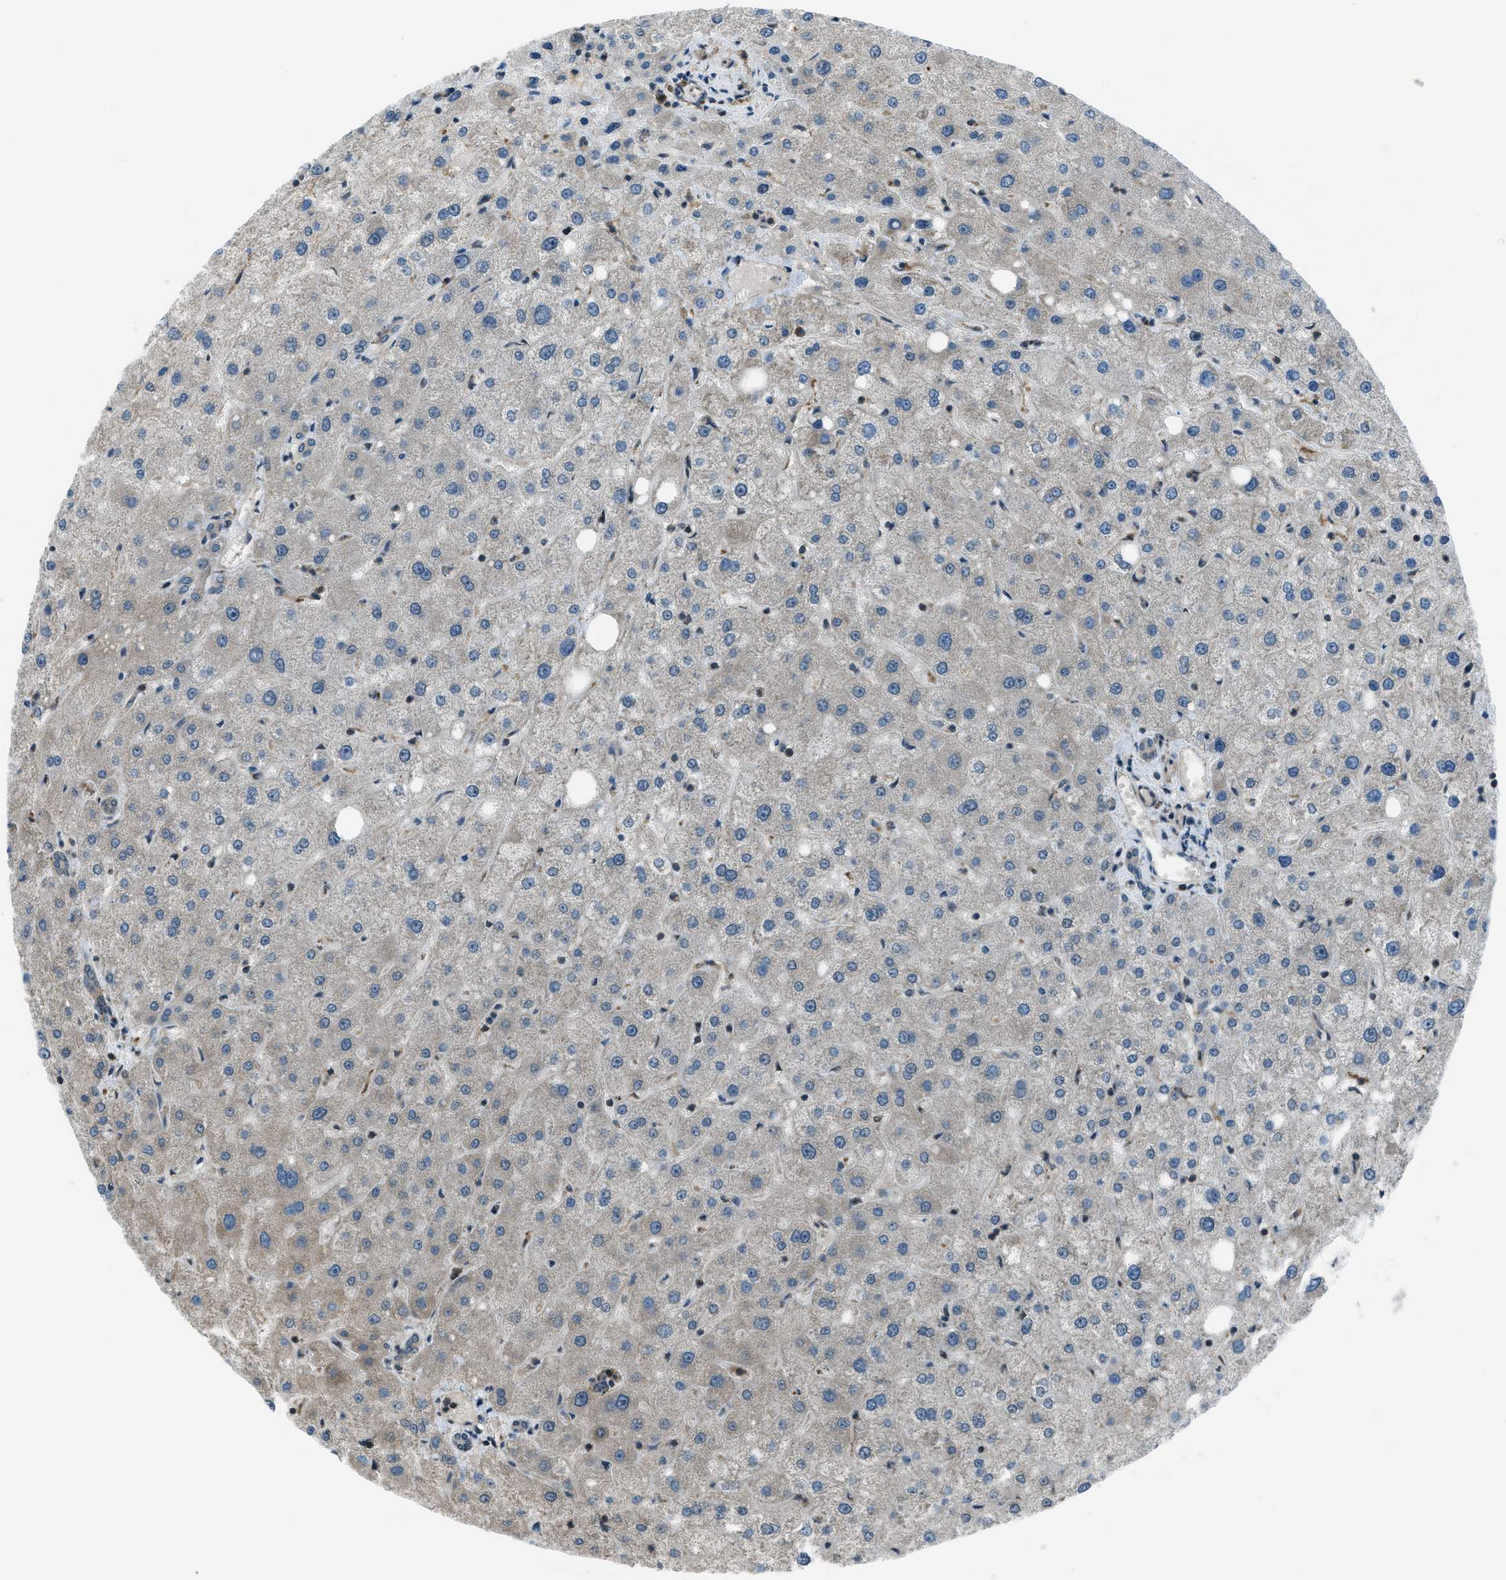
{"staining": {"intensity": "moderate", "quantity": "25%-75%", "location": "cytoplasmic/membranous"}, "tissue": "liver", "cell_type": "Cholangiocytes", "image_type": "normal", "snomed": [{"axis": "morphology", "description": "Normal tissue, NOS"}, {"axis": "topography", "description": "Liver"}], "caption": "Immunohistochemistry (IHC) (DAB) staining of benign liver reveals moderate cytoplasmic/membranous protein staining in approximately 25%-75% of cholangiocytes.", "gene": "ASAP2", "patient": {"sex": "male", "age": 73}}